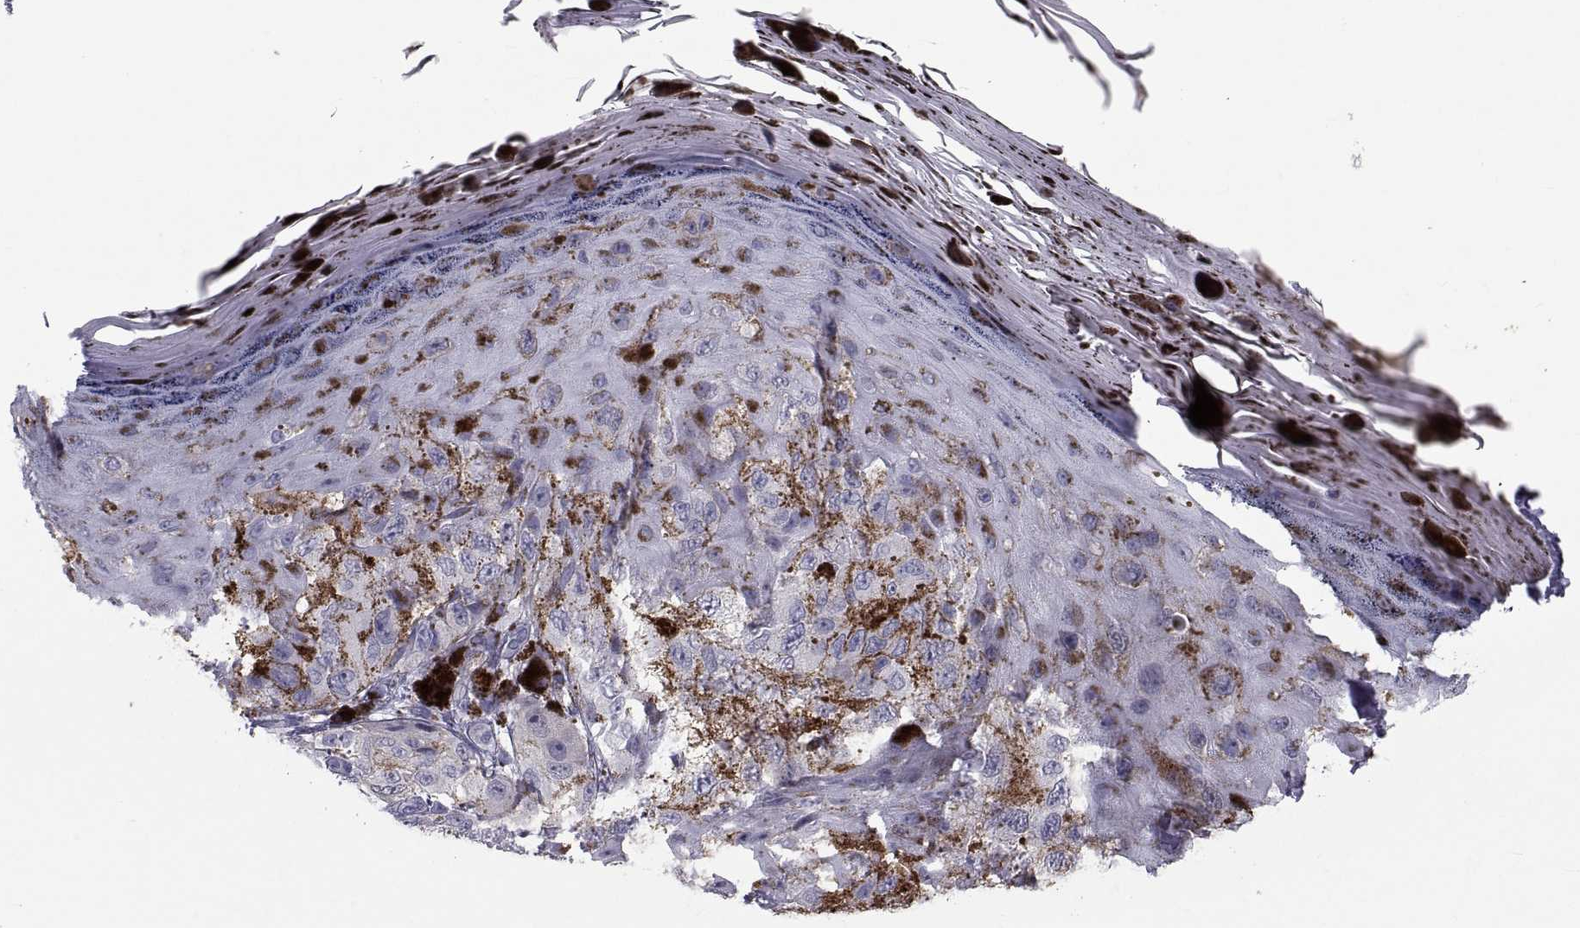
{"staining": {"intensity": "negative", "quantity": "none", "location": "none"}, "tissue": "melanoma", "cell_type": "Tumor cells", "image_type": "cancer", "snomed": [{"axis": "morphology", "description": "Malignant melanoma, NOS"}, {"axis": "topography", "description": "Skin"}], "caption": "An IHC image of melanoma is shown. There is no staining in tumor cells of melanoma.", "gene": "PDZRN4", "patient": {"sex": "male", "age": 36}}